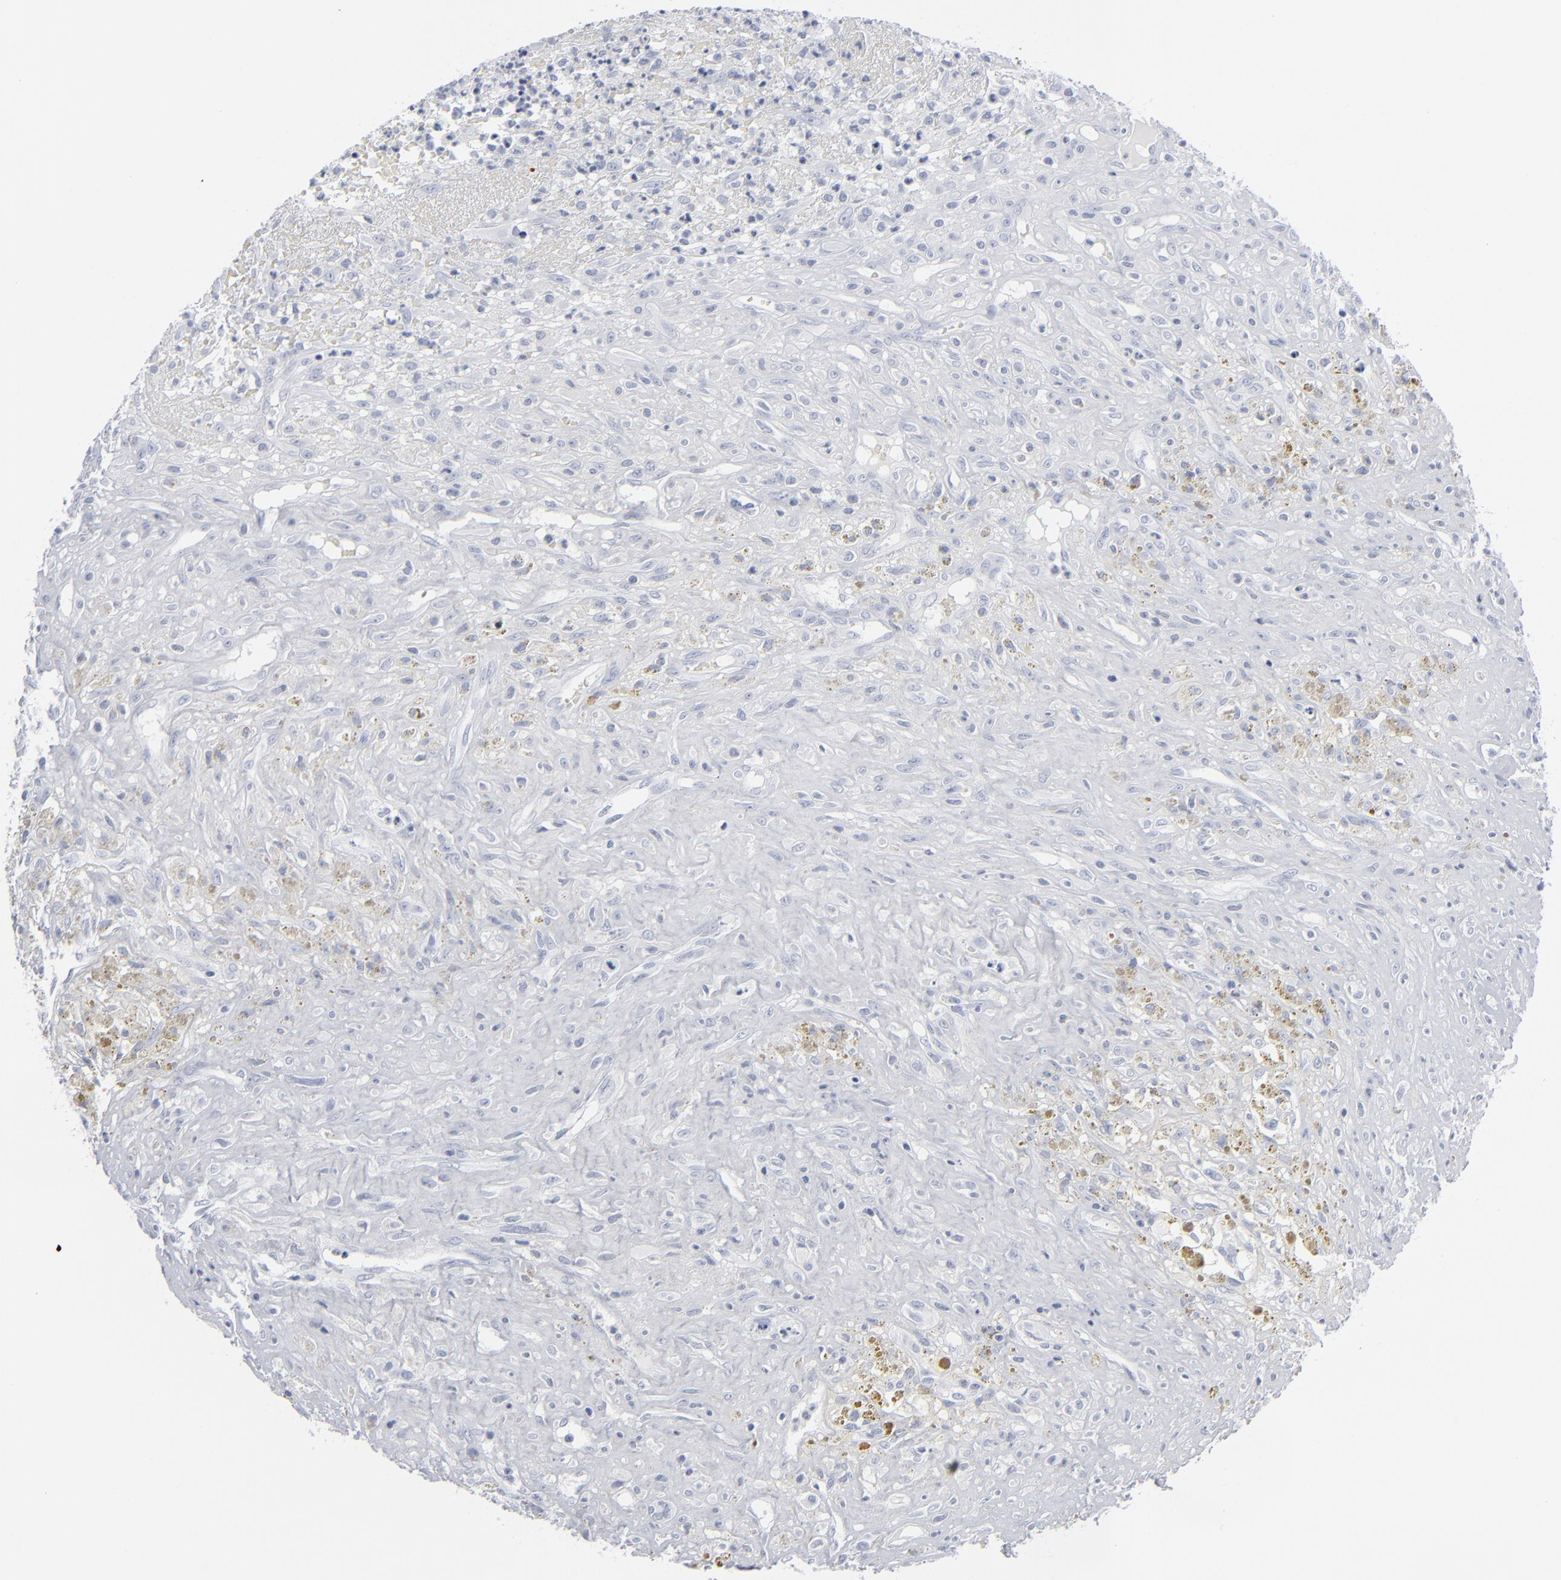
{"staining": {"intensity": "negative", "quantity": "none", "location": "none"}, "tissue": "glioma", "cell_type": "Tumor cells", "image_type": "cancer", "snomed": [{"axis": "morphology", "description": "Glioma, malignant, High grade"}, {"axis": "topography", "description": "Brain"}], "caption": "A photomicrograph of human glioma is negative for staining in tumor cells.", "gene": "MSLN", "patient": {"sex": "male", "age": 66}}